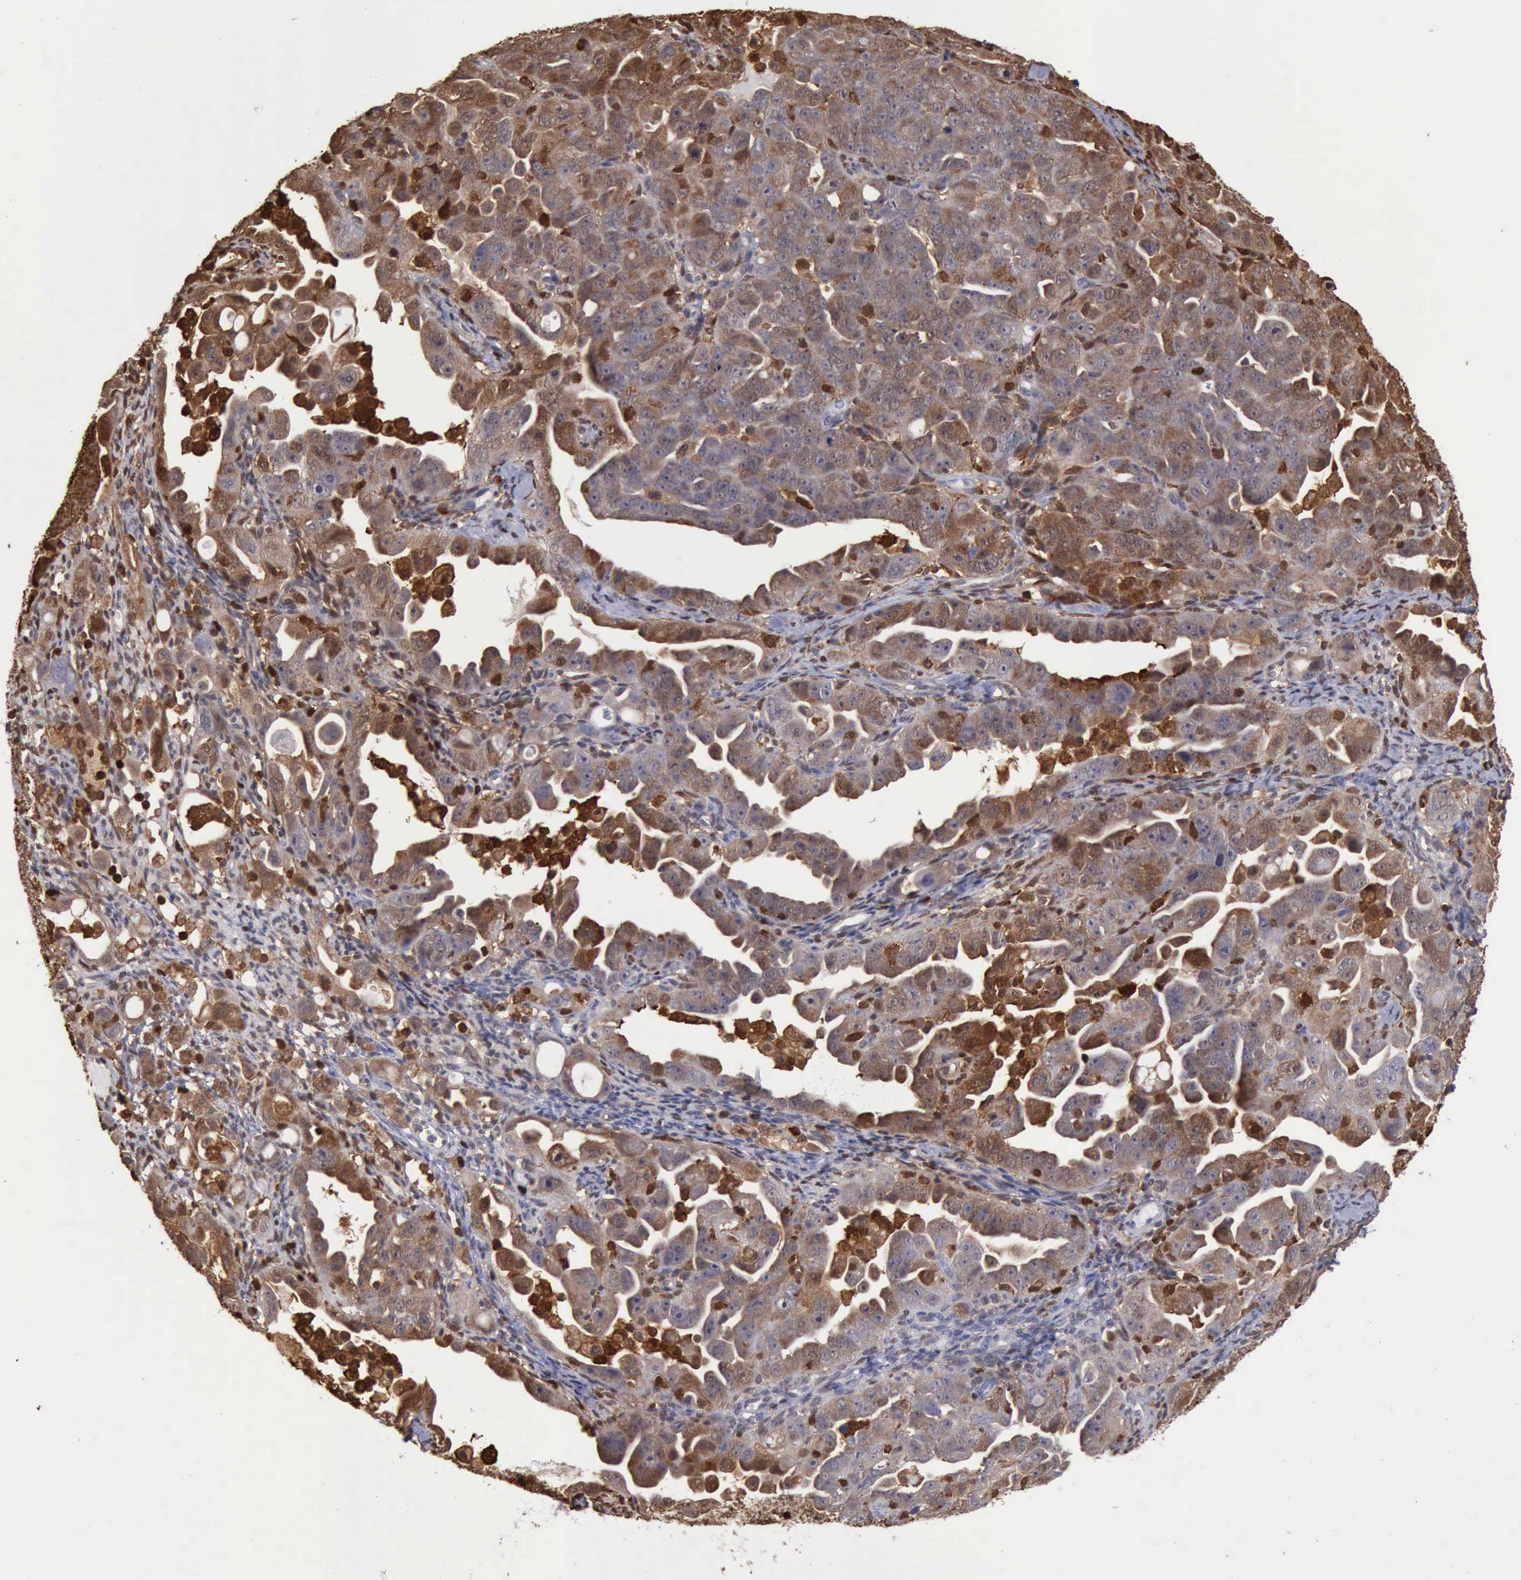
{"staining": {"intensity": "moderate", "quantity": "<25%", "location": "cytoplasmic/membranous,nuclear"}, "tissue": "ovarian cancer", "cell_type": "Tumor cells", "image_type": "cancer", "snomed": [{"axis": "morphology", "description": "Cystadenocarcinoma, serous, NOS"}, {"axis": "topography", "description": "Ovary"}], "caption": "Human ovarian cancer stained for a protein (brown) reveals moderate cytoplasmic/membranous and nuclear positive positivity in approximately <25% of tumor cells.", "gene": "STAT1", "patient": {"sex": "female", "age": 66}}